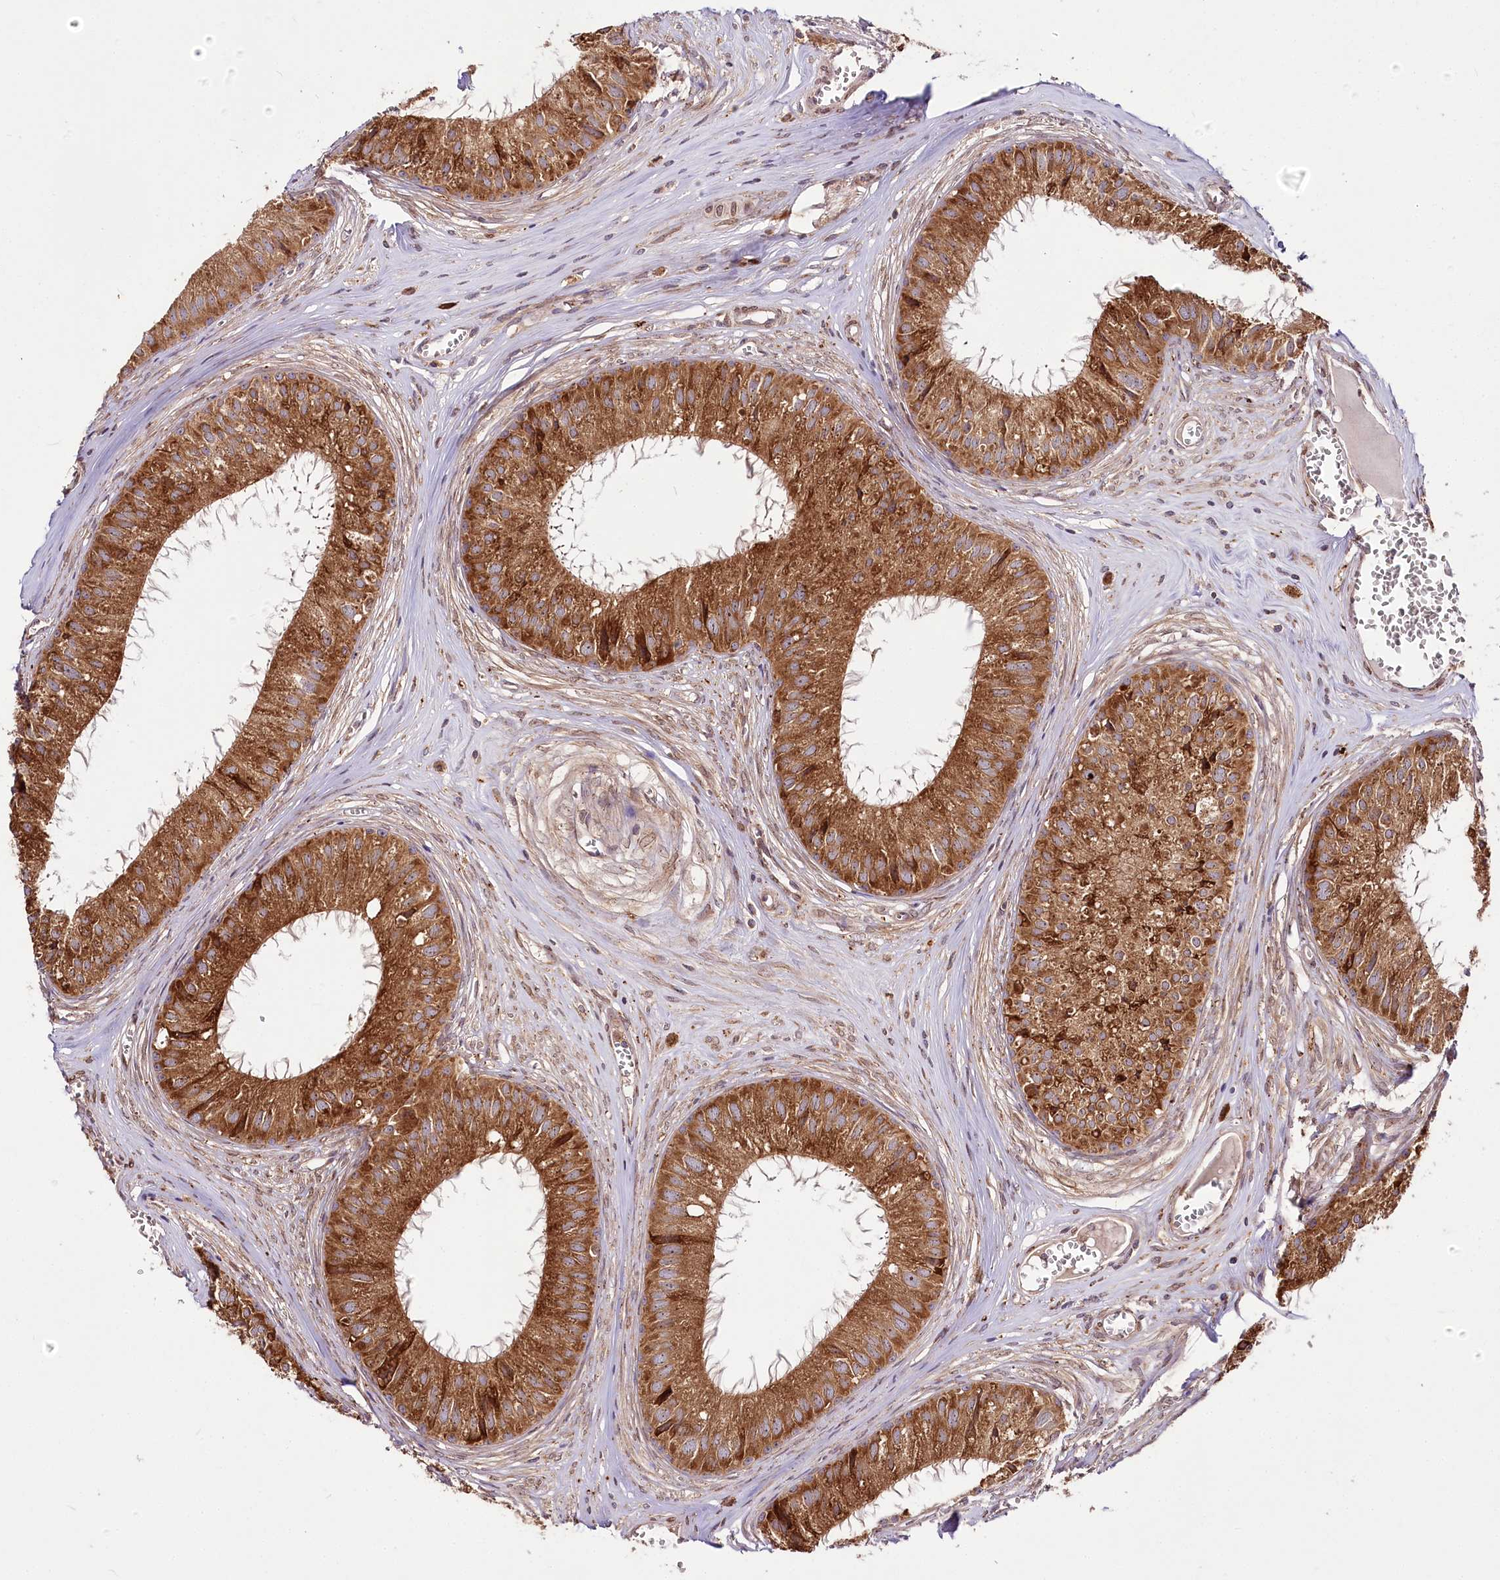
{"staining": {"intensity": "strong", "quantity": ">75%", "location": "cytoplasmic/membranous"}, "tissue": "epididymis", "cell_type": "Glandular cells", "image_type": "normal", "snomed": [{"axis": "morphology", "description": "Normal tissue, NOS"}, {"axis": "topography", "description": "Epididymis"}], "caption": "Glandular cells demonstrate strong cytoplasmic/membranous positivity in about >75% of cells in unremarkable epididymis.", "gene": "RAB7A", "patient": {"sex": "male", "age": 36}}